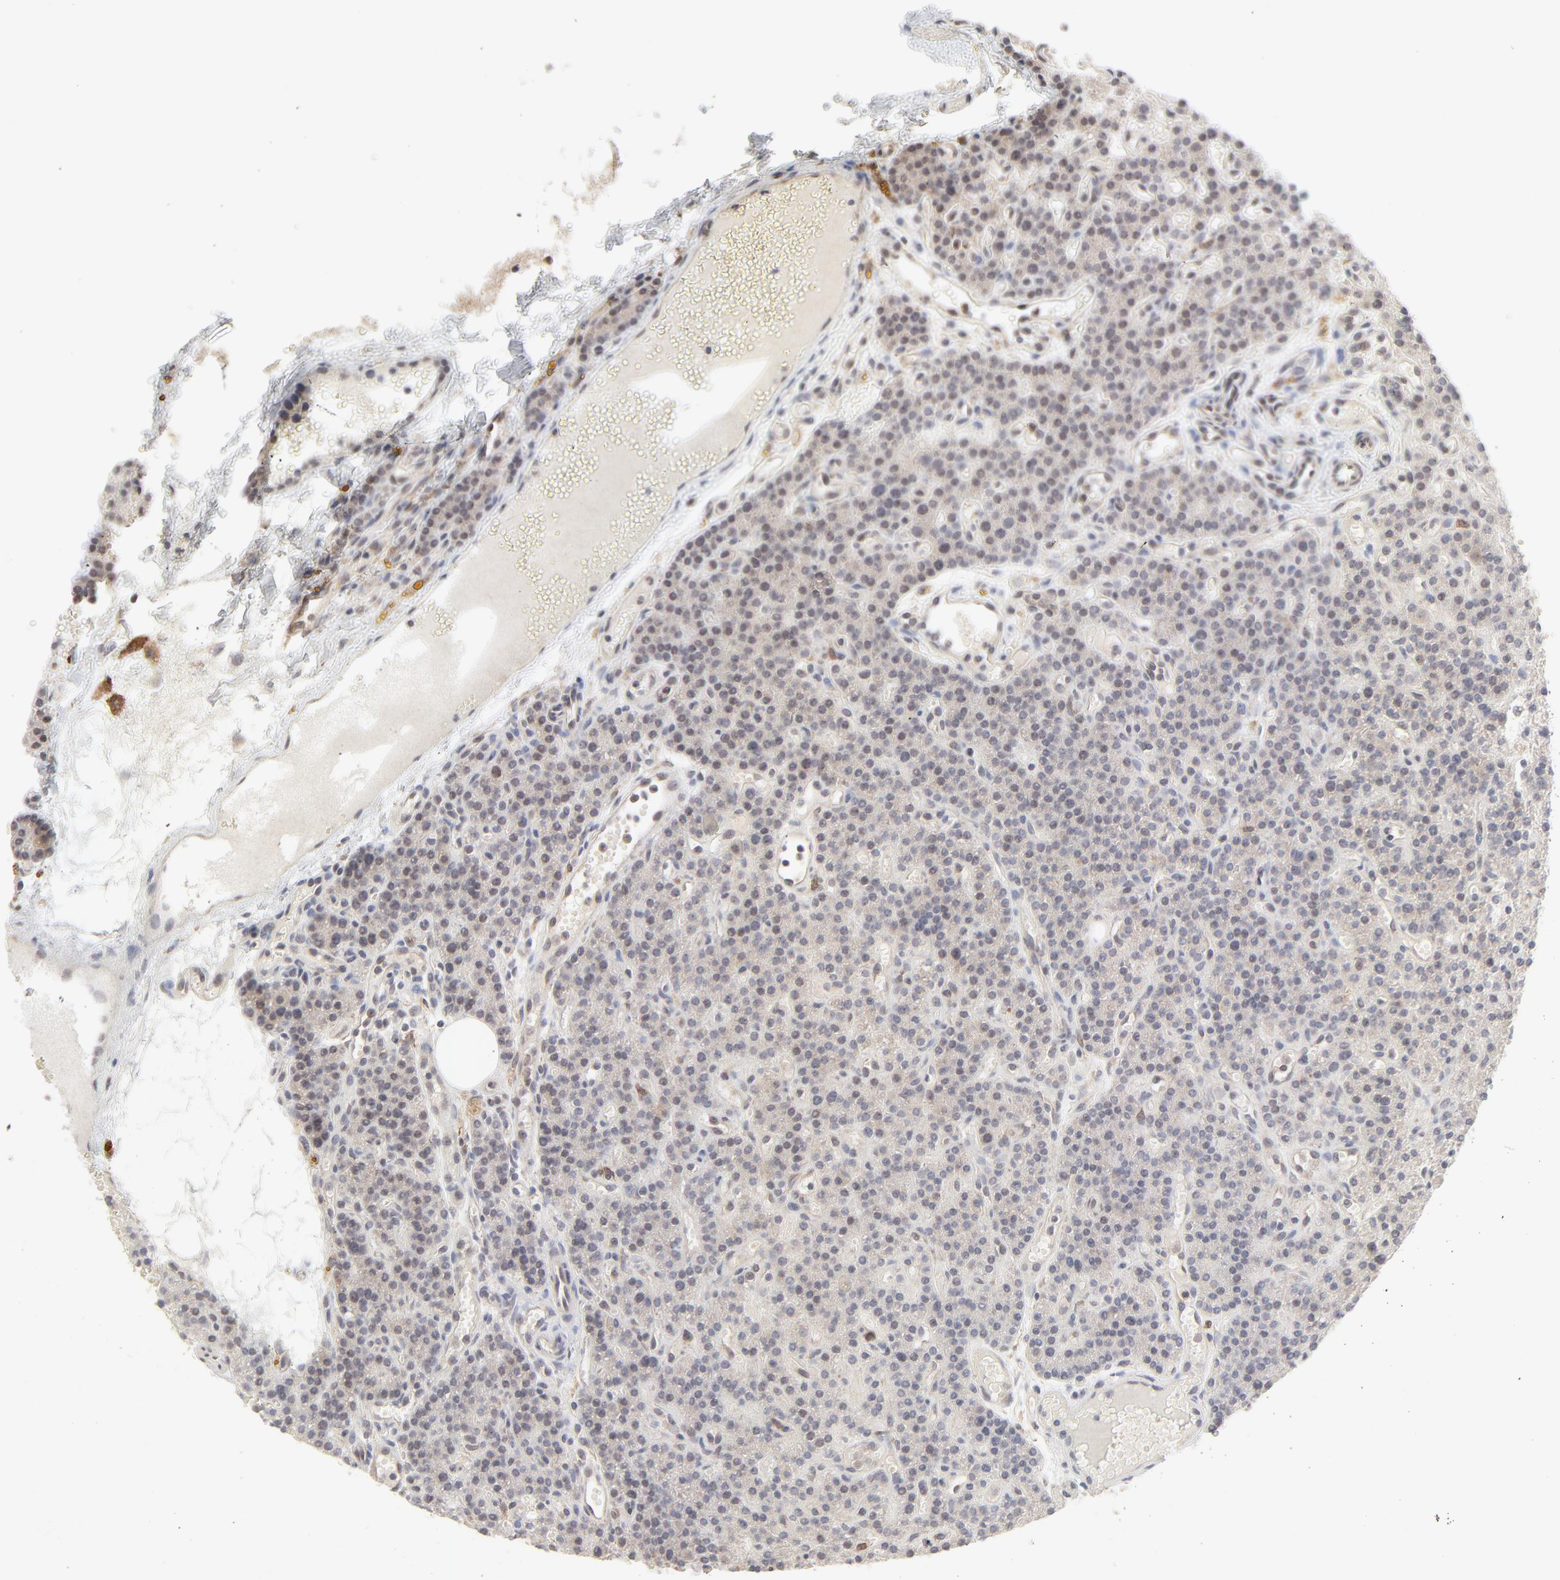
{"staining": {"intensity": "moderate", "quantity": ">75%", "location": "cytoplasmic/membranous"}, "tissue": "parathyroid gland", "cell_type": "Glandular cells", "image_type": "normal", "snomed": [{"axis": "morphology", "description": "Normal tissue, NOS"}, {"axis": "topography", "description": "Parathyroid gland"}], "caption": "Immunohistochemistry (IHC) image of normal parathyroid gland: human parathyroid gland stained using immunohistochemistry (IHC) displays medium levels of moderate protein expression localized specifically in the cytoplasmic/membranous of glandular cells, appearing as a cytoplasmic/membranous brown color.", "gene": "RAB5C", "patient": {"sex": "male", "age": 25}}